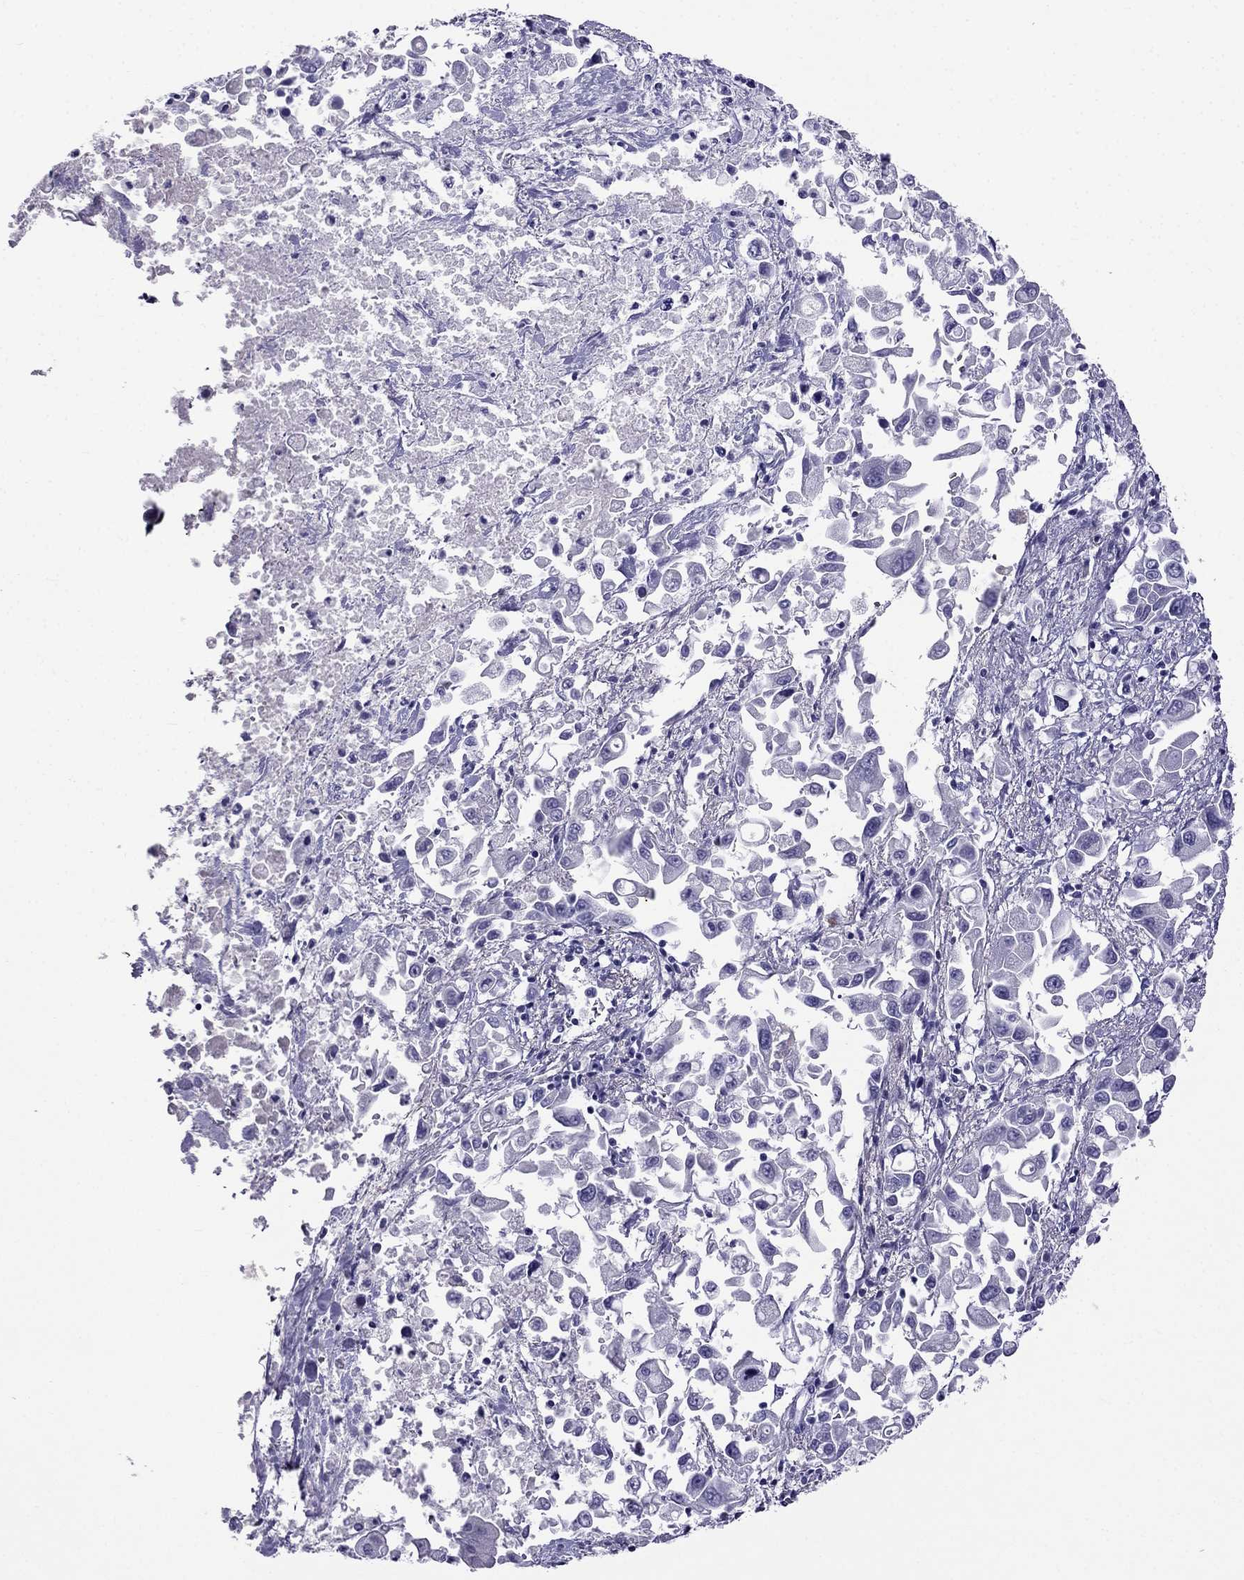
{"staining": {"intensity": "negative", "quantity": "none", "location": "none"}, "tissue": "pancreatic cancer", "cell_type": "Tumor cells", "image_type": "cancer", "snomed": [{"axis": "morphology", "description": "Adenocarcinoma, NOS"}, {"axis": "topography", "description": "Pancreas"}], "caption": "Immunohistochemistry histopathology image of neoplastic tissue: human adenocarcinoma (pancreatic) stained with DAB shows no significant protein expression in tumor cells.", "gene": "ARR3", "patient": {"sex": "female", "age": 83}}